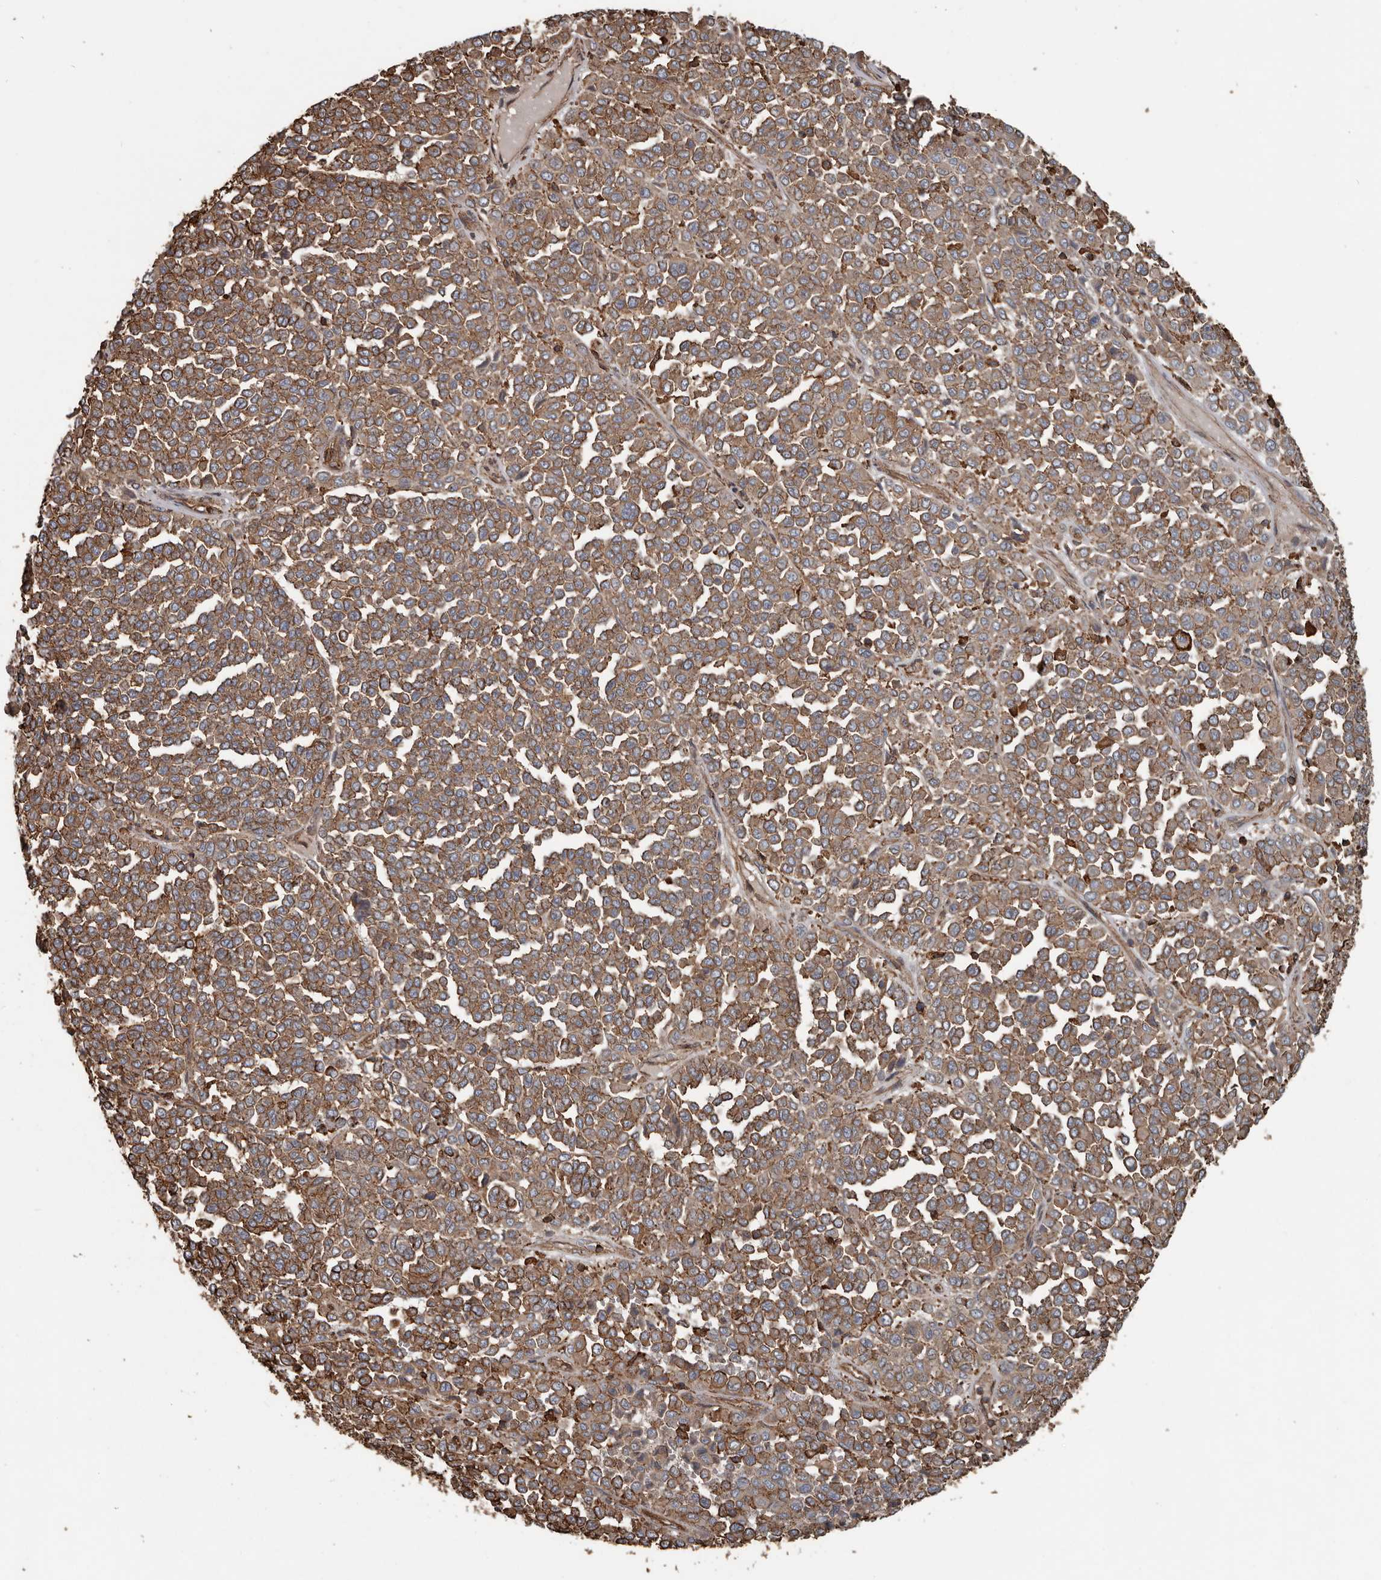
{"staining": {"intensity": "moderate", "quantity": ">75%", "location": "cytoplasmic/membranous"}, "tissue": "melanoma", "cell_type": "Tumor cells", "image_type": "cancer", "snomed": [{"axis": "morphology", "description": "Malignant melanoma, Metastatic site"}, {"axis": "topography", "description": "Pancreas"}], "caption": "Human malignant melanoma (metastatic site) stained with a protein marker displays moderate staining in tumor cells.", "gene": "DENND6B", "patient": {"sex": "female", "age": 30}}